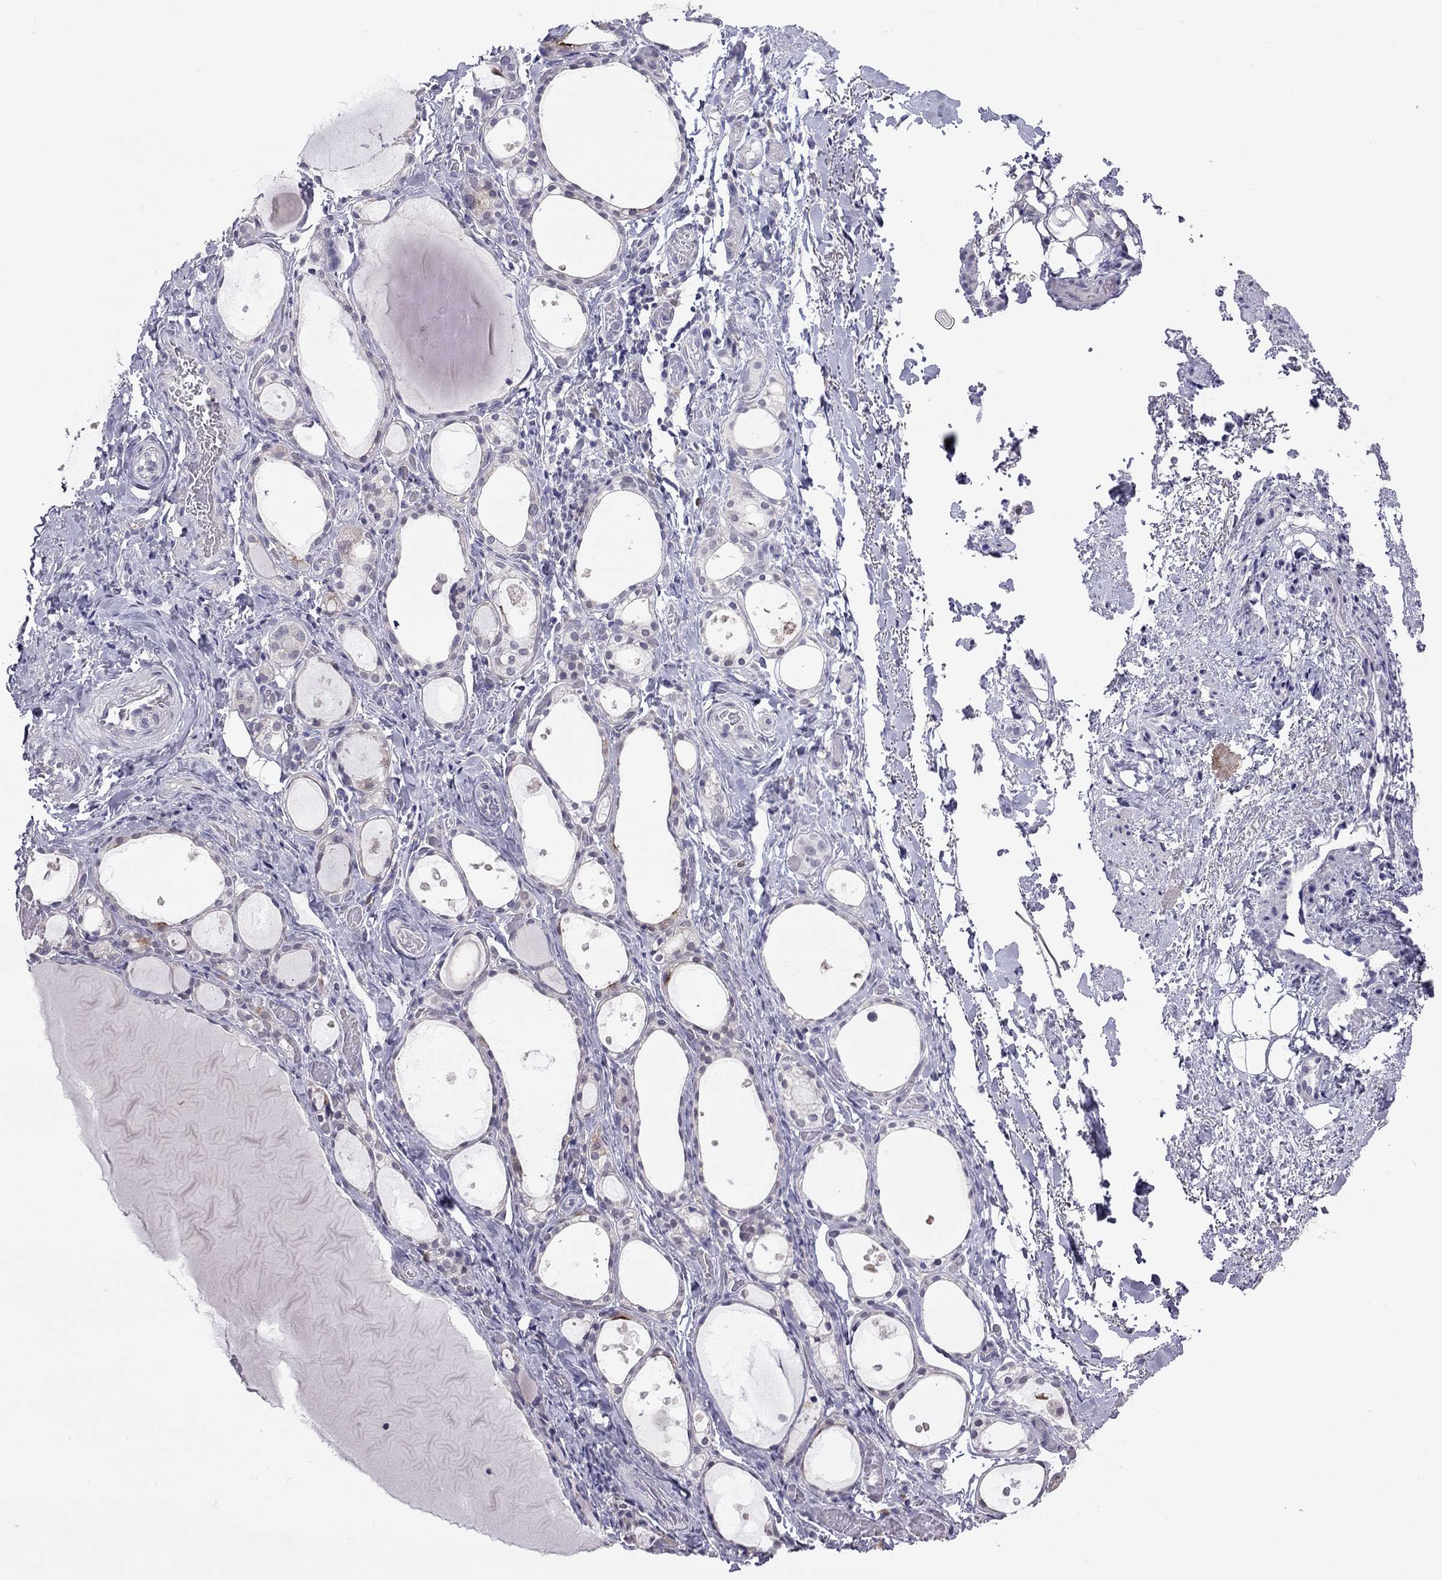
{"staining": {"intensity": "negative", "quantity": "none", "location": "none"}, "tissue": "thyroid gland", "cell_type": "Glandular cells", "image_type": "normal", "snomed": [{"axis": "morphology", "description": "Normal tissue, NOS"}, {"axis": "topography", "description": "Thyroid gland"}], "caption": "Micrograph shows no protein positivity in glandular cells of unremarkable thyroid gland. (Brightfield microscopy of DAB (3,3'-diaminobenzidine) immunohistochemistry (IHC) at high magnification).", "gene": "PPP1R3A", "patient": {"sex": "male", "age": 68}}